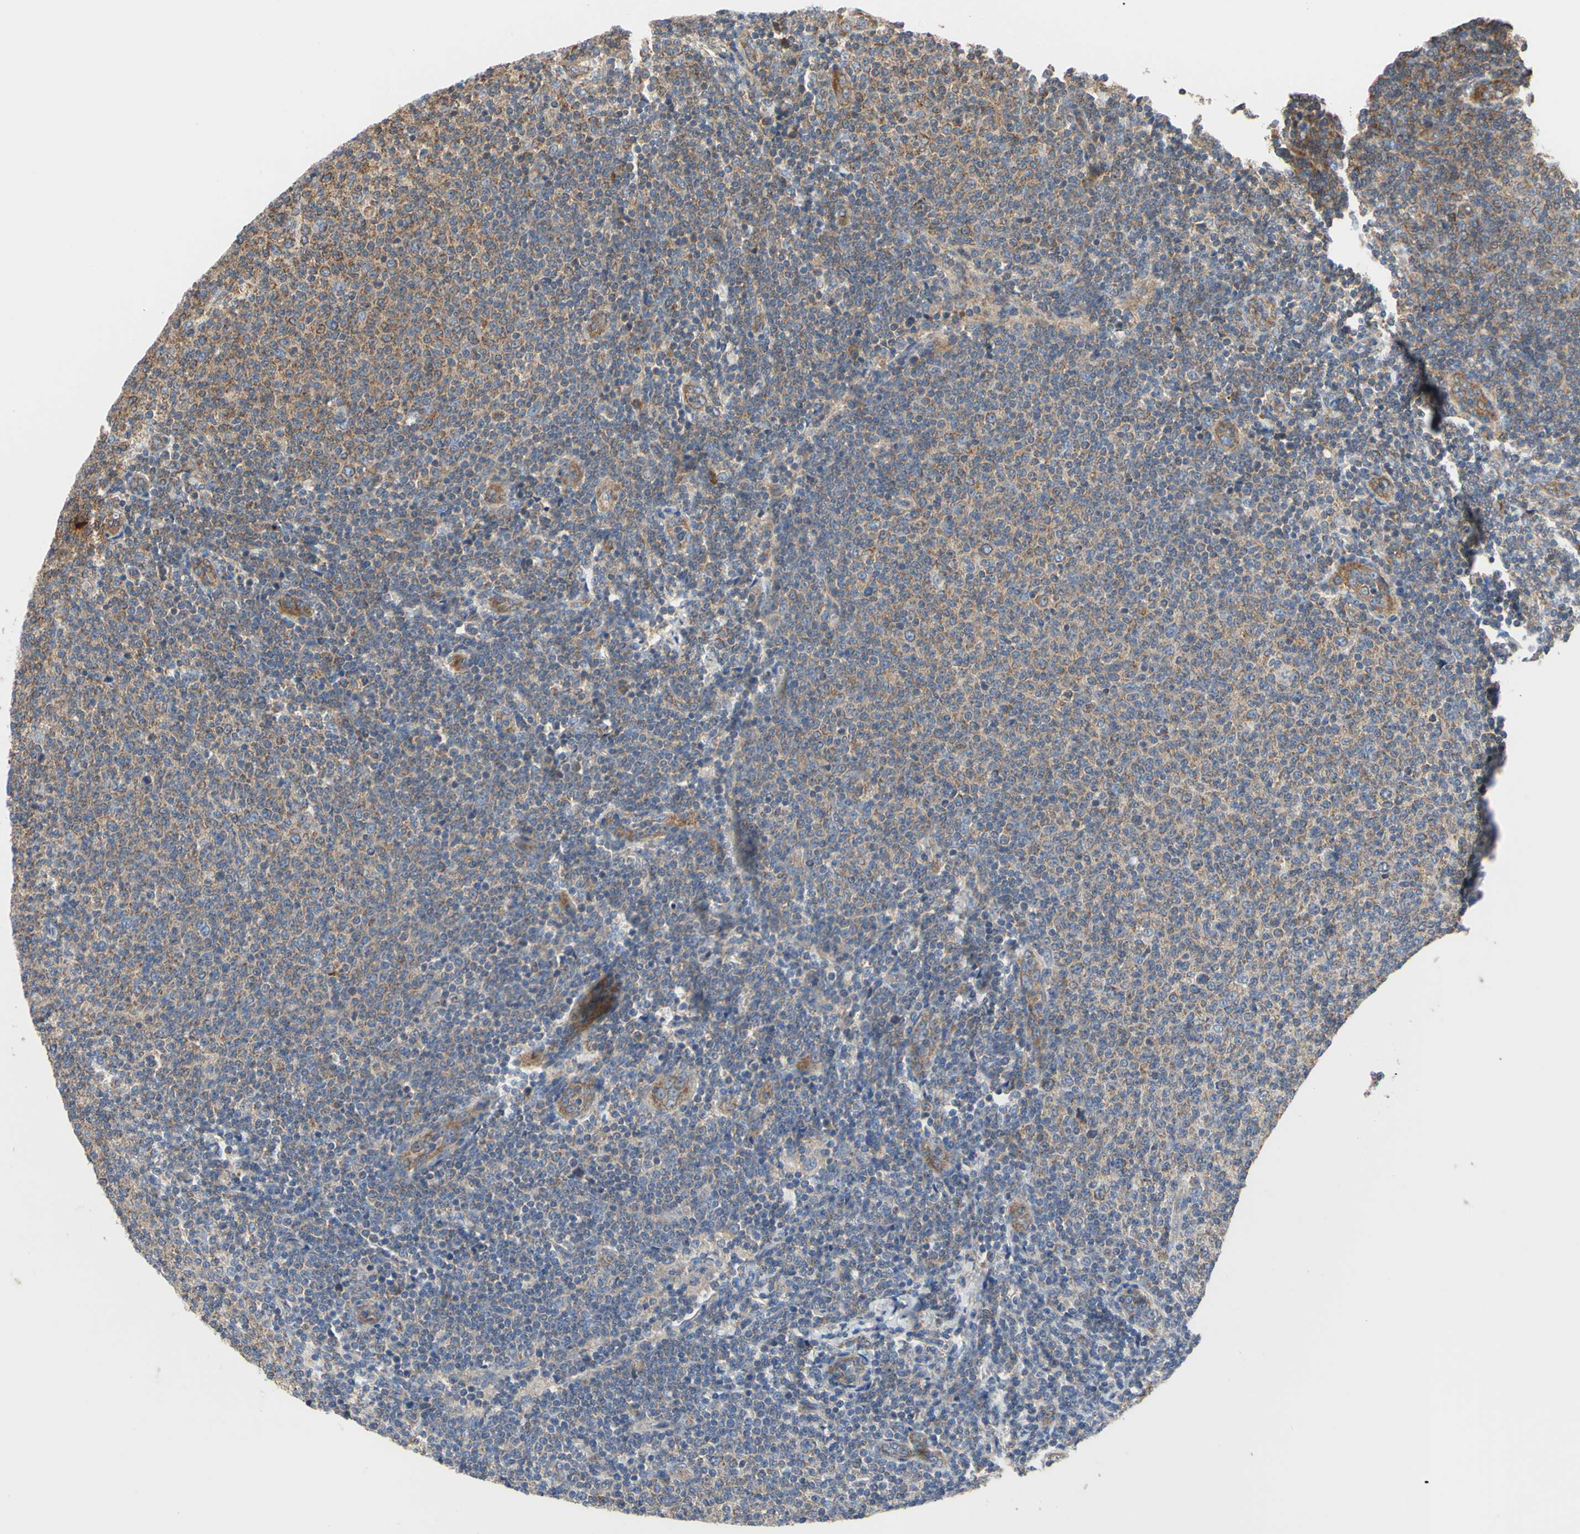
{"staining": {"intensity": "moderate", "quantity": "25%-75%", "location": "cytoplasmic/membranous"}, "tissue": "lymphoma", "cell_type": "Tumor cells", "image_type": "cancer", "snomed": [{"axis": "morphology", "description": "Malignant lymphoma, non-Hodgkin's type, Low grade"}, {"axis": "topography", "description": "Lymph node"}], "caption": "IHC image of neoplastic tissue: human lymphoma stained using immunohistochemistry exhibits medium levels of moderate protein expression localized specifically in the cytoplasmic/membranous of tumor cells, appearing as a cytoplasmic/membranous brown color.", "gene": "BECN1", "patient": {"sex": "male", "age": 66}}